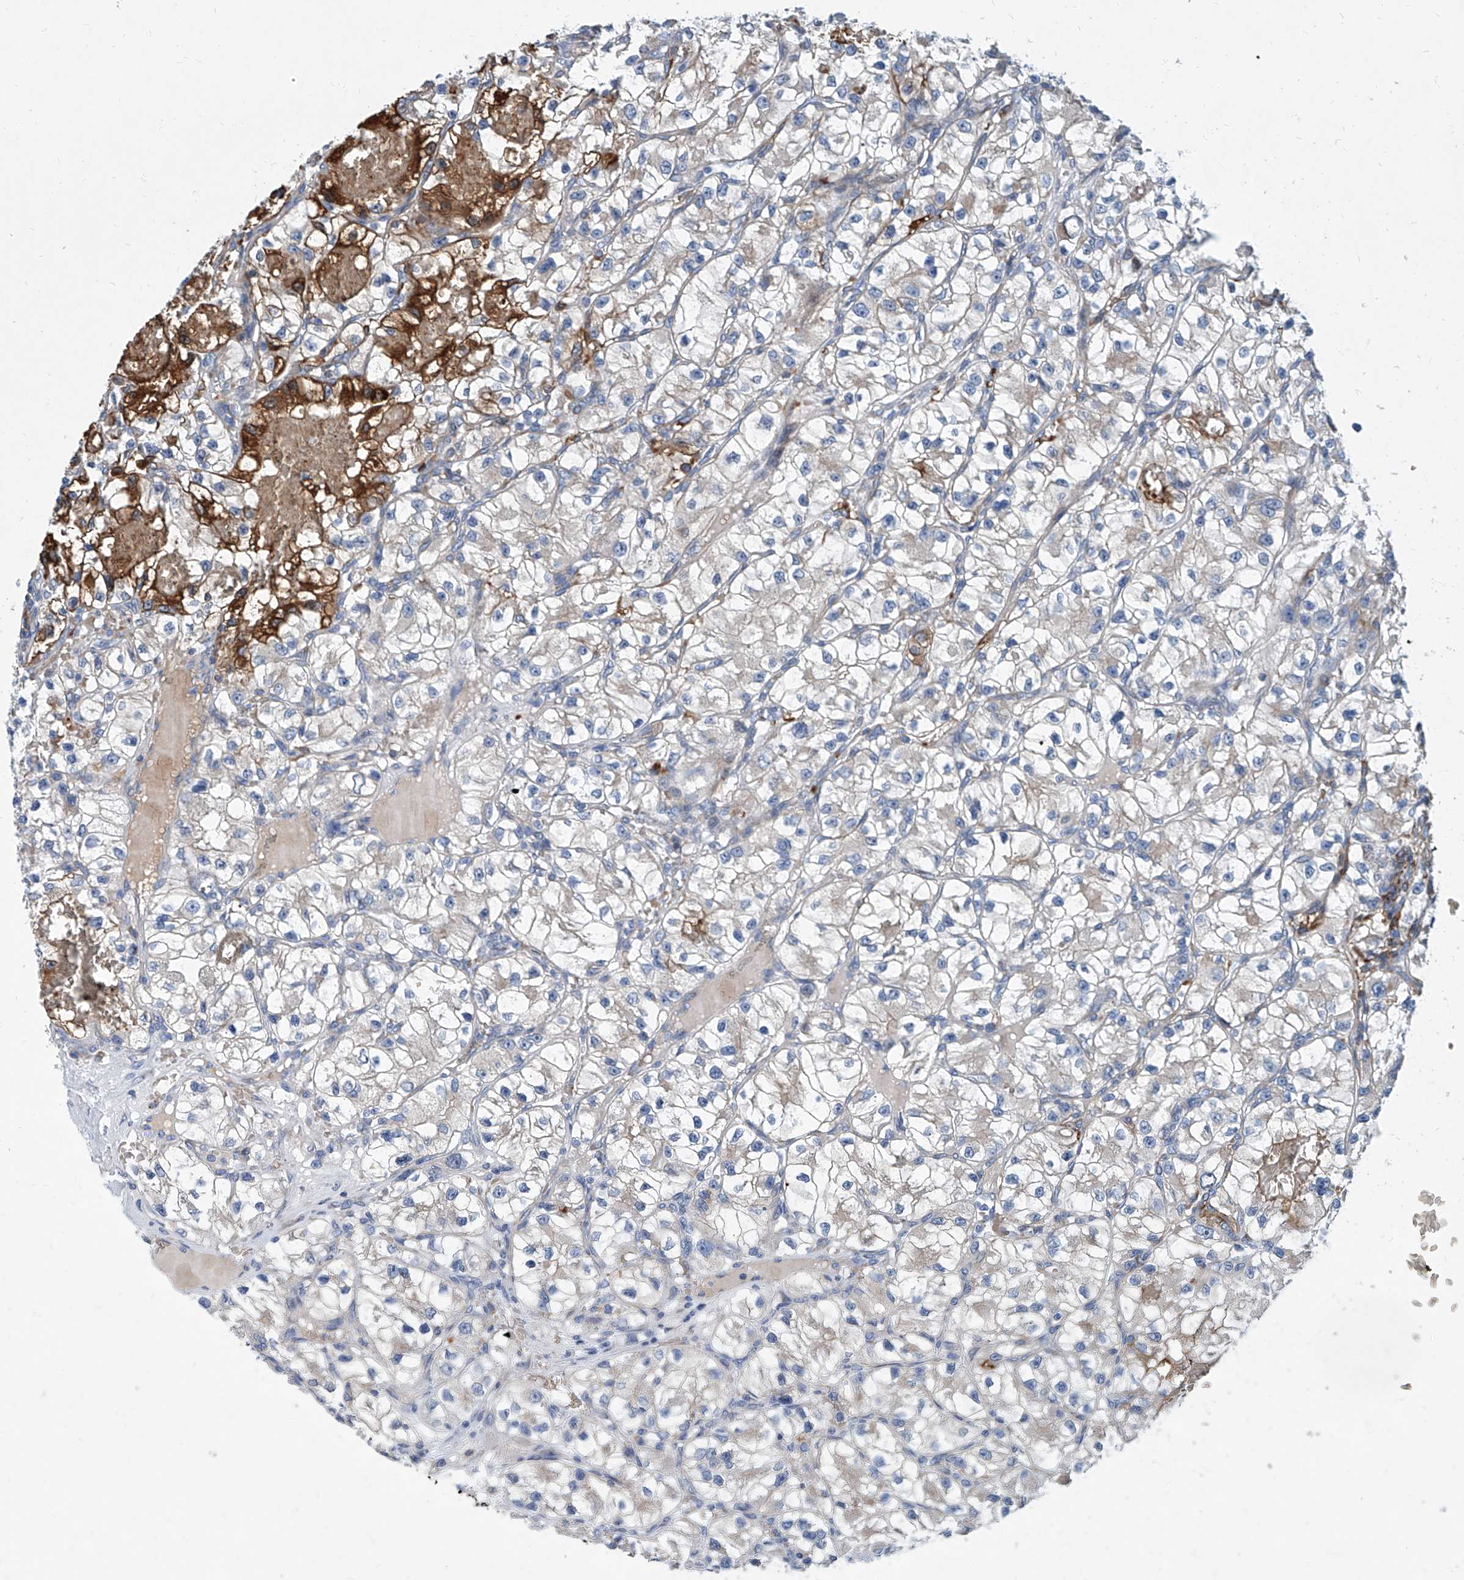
{"staining": {"intensity": "strong", "quantity": "<25%", "location": "cytoplasmic/membranous"}, "tissue": "renal cancer", "cell_type": "Tumor cells", "image_type": "cancer", "snomed": [{"axis": "morphology", "description": "Adenocarcinoma, NOS"}, {"axis": "topography", "description": "Kidney"}], "caption": "Immunohistochemical staining of human adenocarcinoma (renal) reveals medium levels of strong cytoplasmic/membranous expression in approximately <25% of tumor cells. Using DAB (brown) and hematoxylin (blue) stains, captured at high magnification using brightfield microscopy.", "gene": "FPR2", "patient": {"sex": "female", "age": 57}}